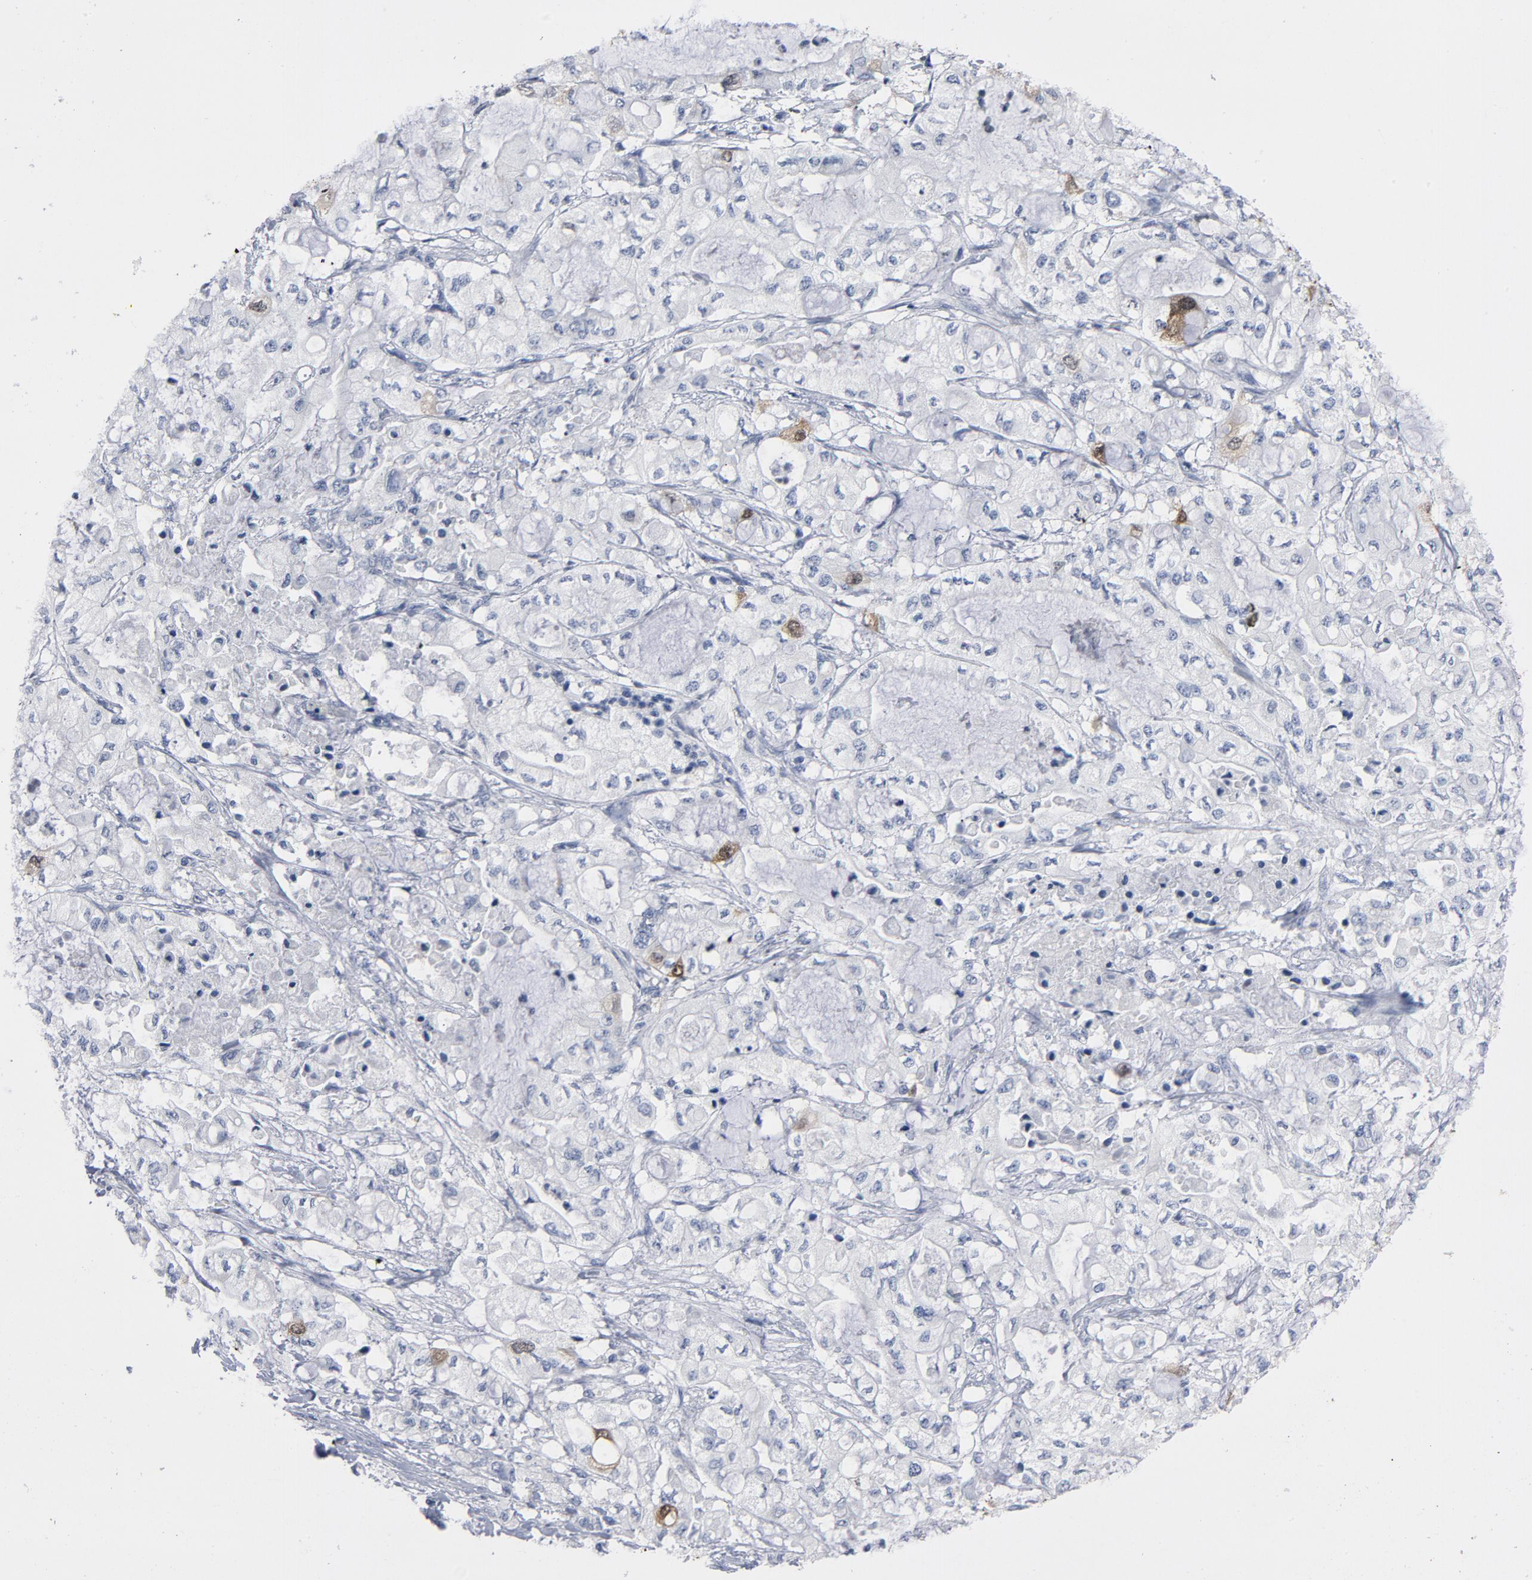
{"staining": {"intensity": "weak", "quantity": "<25%", "location": "cytoplasmic/membranous,nuclear"}, "tissue": "pancreatic cancer", "cell_type": "Tumor cells", "image_type": "cancer", "snomed": [{"axis": "morphology", "description": "Adenocarcinoma, NOS"}, {"axis": "topography", "description": "Pancreas"}], "caption": "Tumor cells are negative for brown protein staining in adenocarcinoma (pancreatic). (Immunohistochemistry (ihc), brightfield microscopy, high magnification).", "gene": "CDC20", "patient": {"sex": "male", "age": 79}}